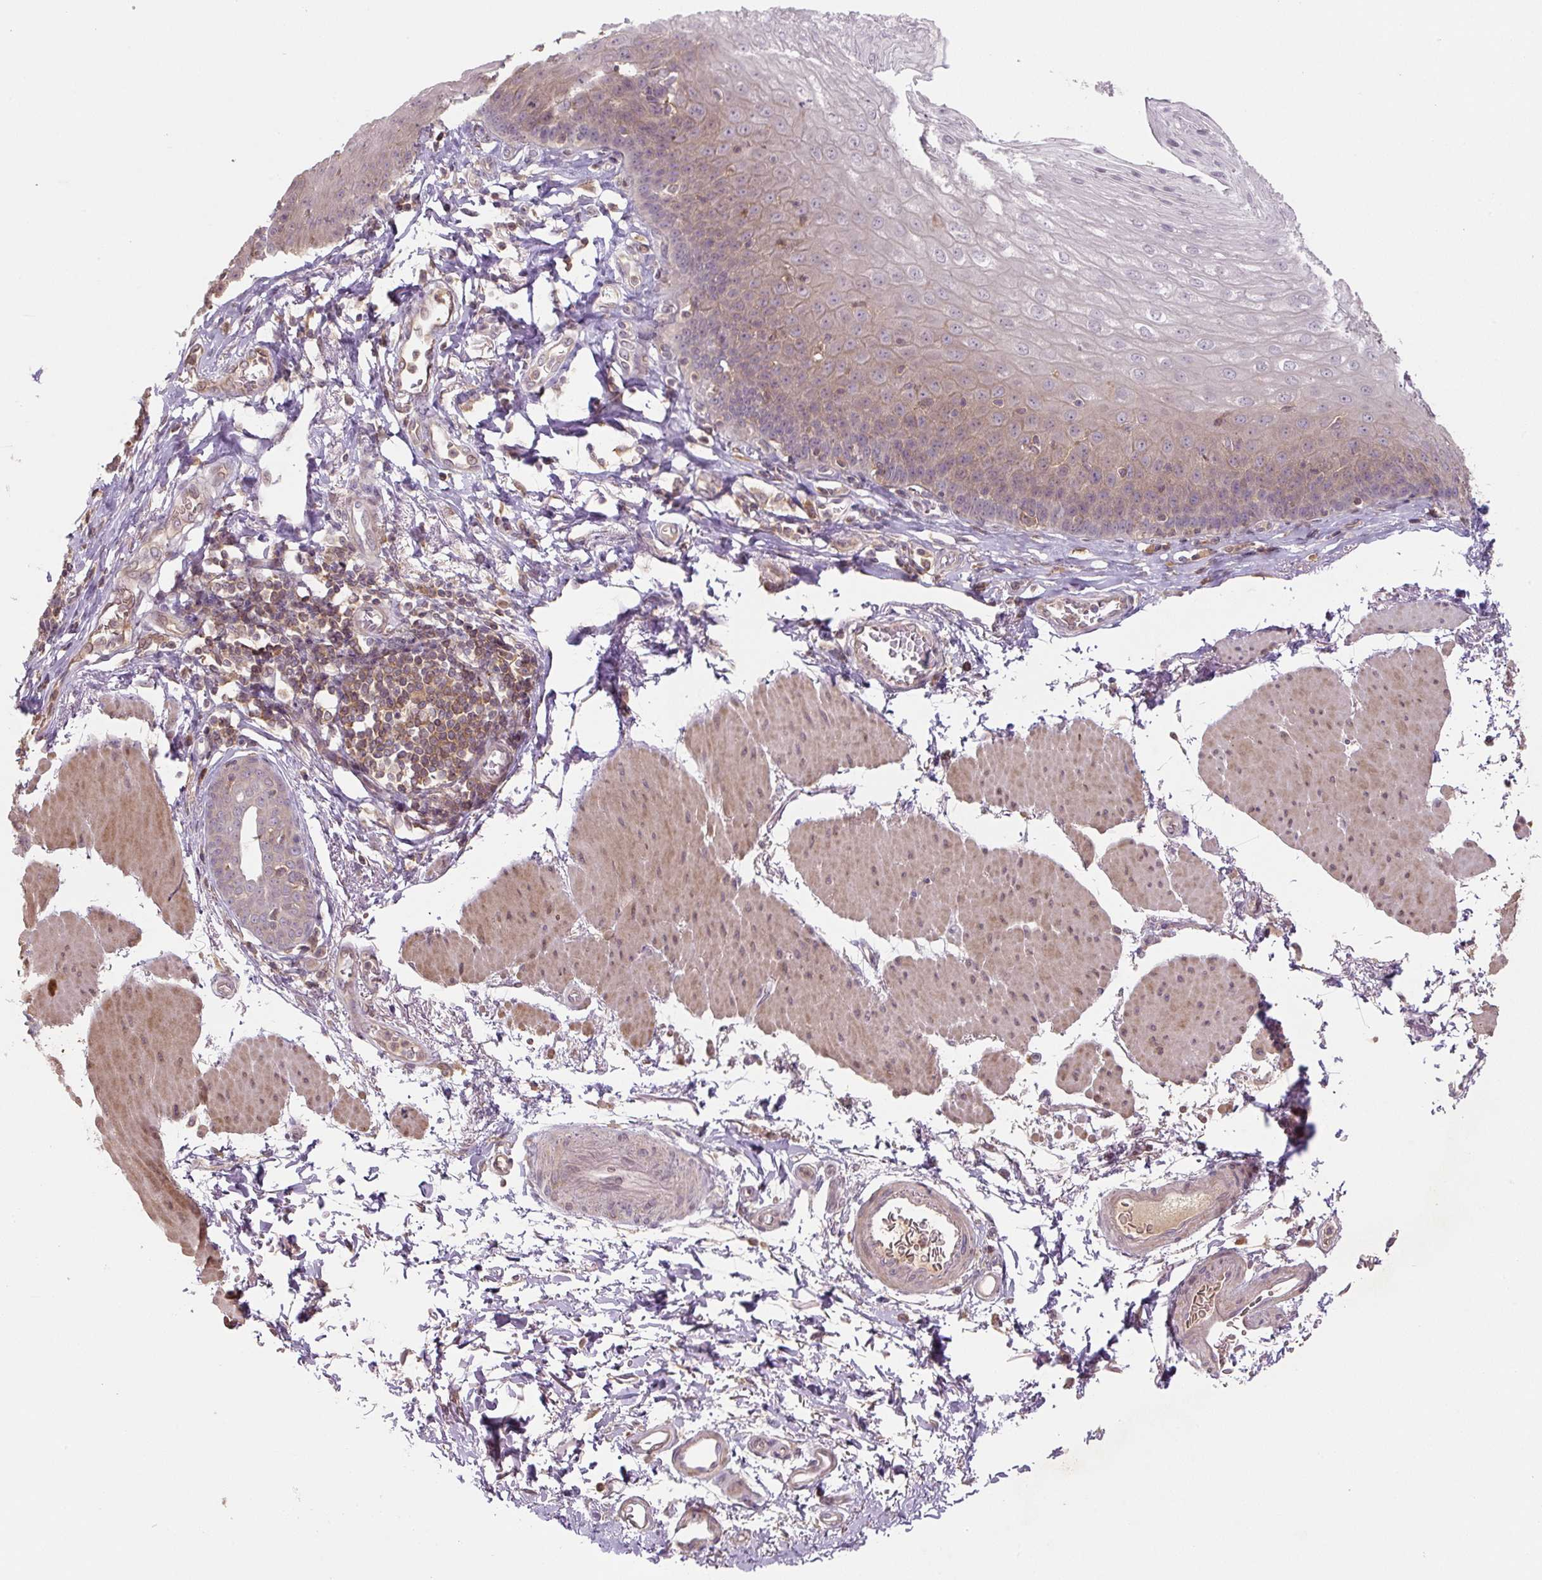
{"staining": {"intensity": "weak", "quantity": "<25%", "location": "nuclear"}, "tissue": "esophagus", "cell_type": "Squamous epithelial cells", "image_type": "normal", "snomed": [{"axis": "morphology", "description": "Normal tissue, NOS"}, {"axis": "topography", "description": "Esophagus"}], "caption": "Squamous epithelial cells are negative for protein expression in benign human esophagus. The staining is performed using DAB (3,3'-diaminobenzidine) brown chromogen with nuclei counter-stained in using hematoxylin.", "gene": "C2orf73", "patient": {"sex": "female", "age": 81}}